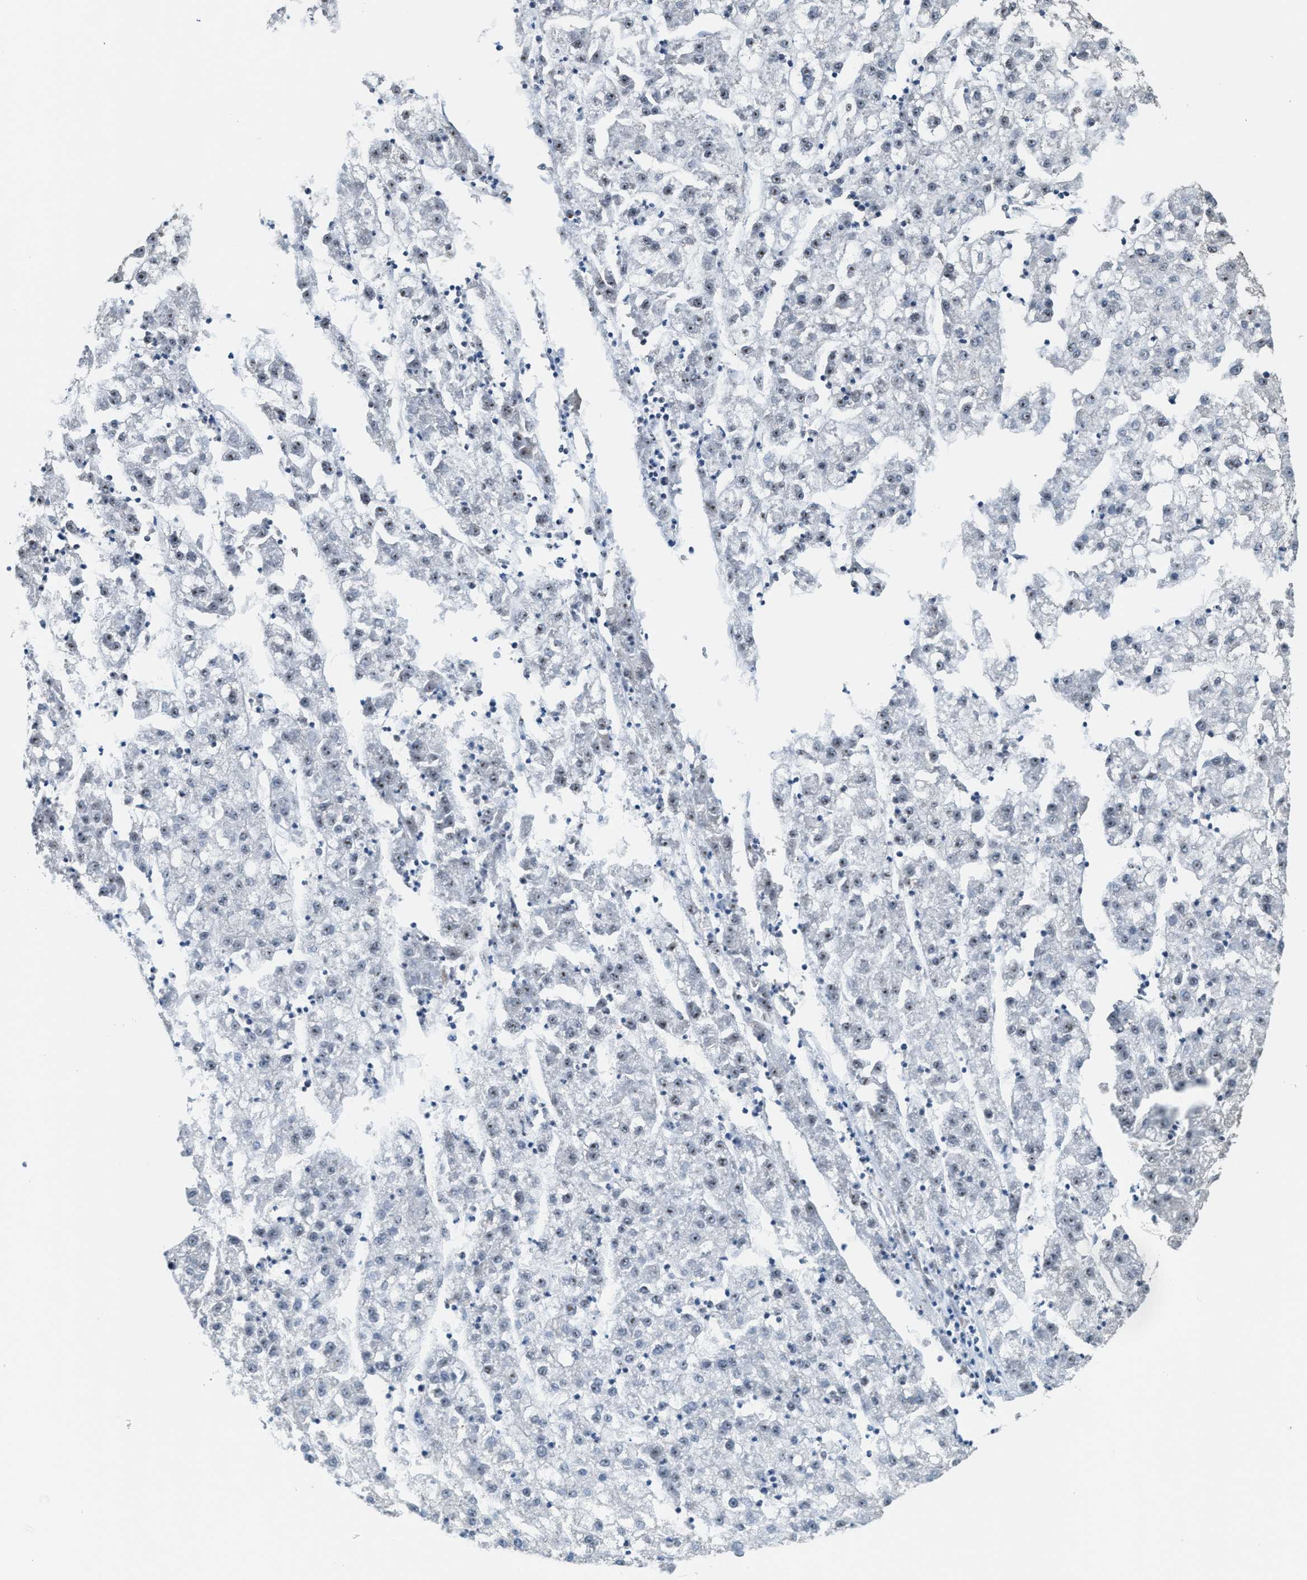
{"staining": {"intensity": "weak", "quantity": "<25%", "location": "nuclear"}, "tissue": "liver cancer", "cell_type": "Tumor cells", "image_type": "cancer", "snomed": [{"axis": "morphology", "description": "Carcinoma, Hepatocellular, NOS"}, {"axis": "topography", "description": "Liver"}], "caption": "DAB (3,3'-diaminobenzidine) immunohistochemical staining of human liver cancer (hepatocellular carcinoma) reveals no significant staining in tumor cells.", "gene": "ZNF783", "patient": {"sex": "male", "age": 72}}